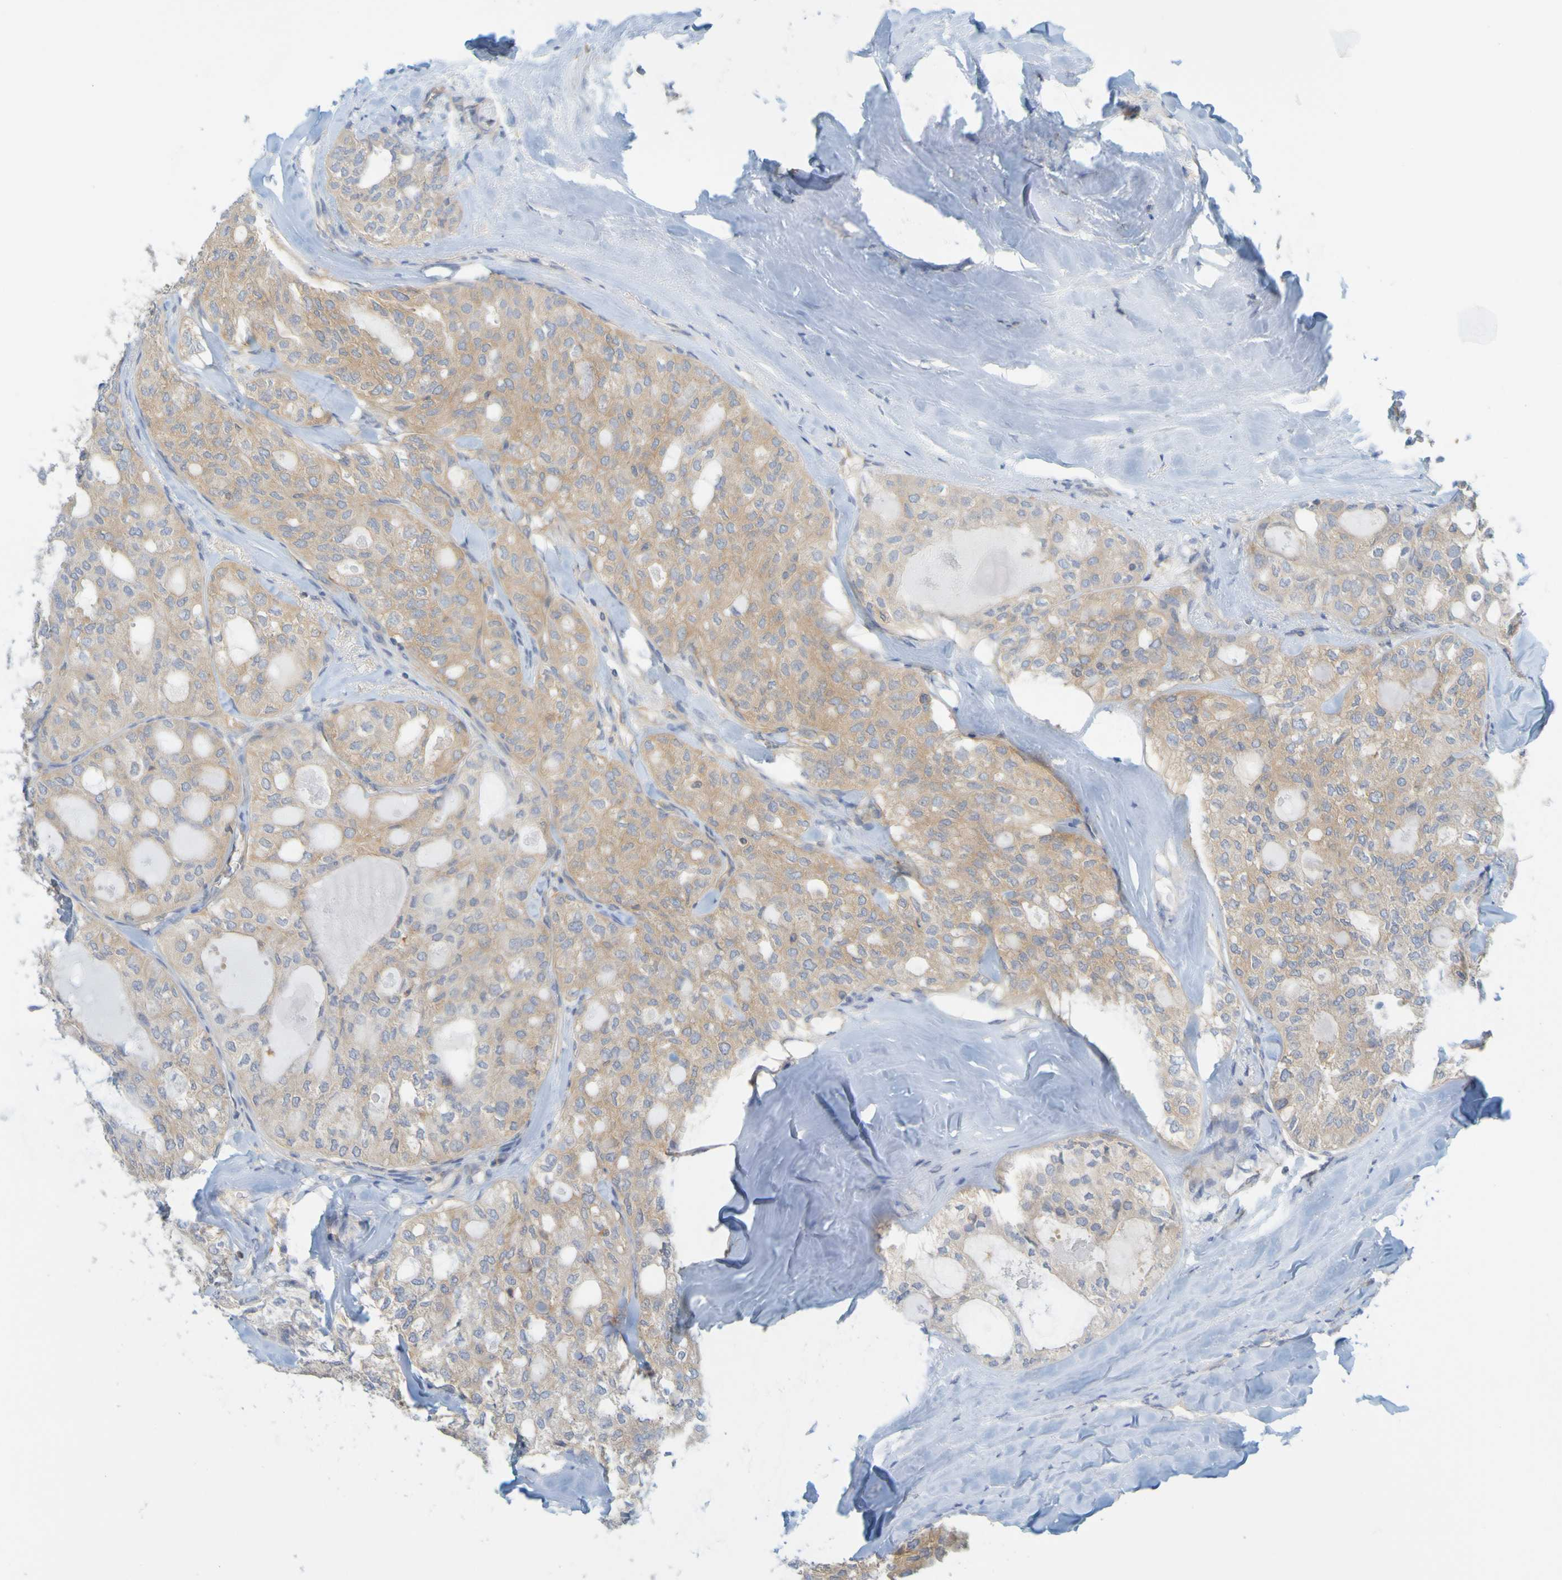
{"staining": {"intensity": "moderate", "quantity": ">75%", "location": "cytoplasmic/membranous"}, "tissue": "thyroid cancer", "cell_type": "Tumor cells", "image_type": "cancer", "snomed": [{"axis": "morphology", "description": "Follicular adenoma carcinoma, NOS"}, {"axis": "topography", "description": "Thyroid gland"}], "caption": "Brown immunohistochemical staining in thyroid cancer (follicular adenoma carcinoma) demonstrates moderate cytoplasmic/membranous staining in approximately >75% of tumor cells.", "gene": "APPL1", "patient": {"sex": "male", "age": 75}}